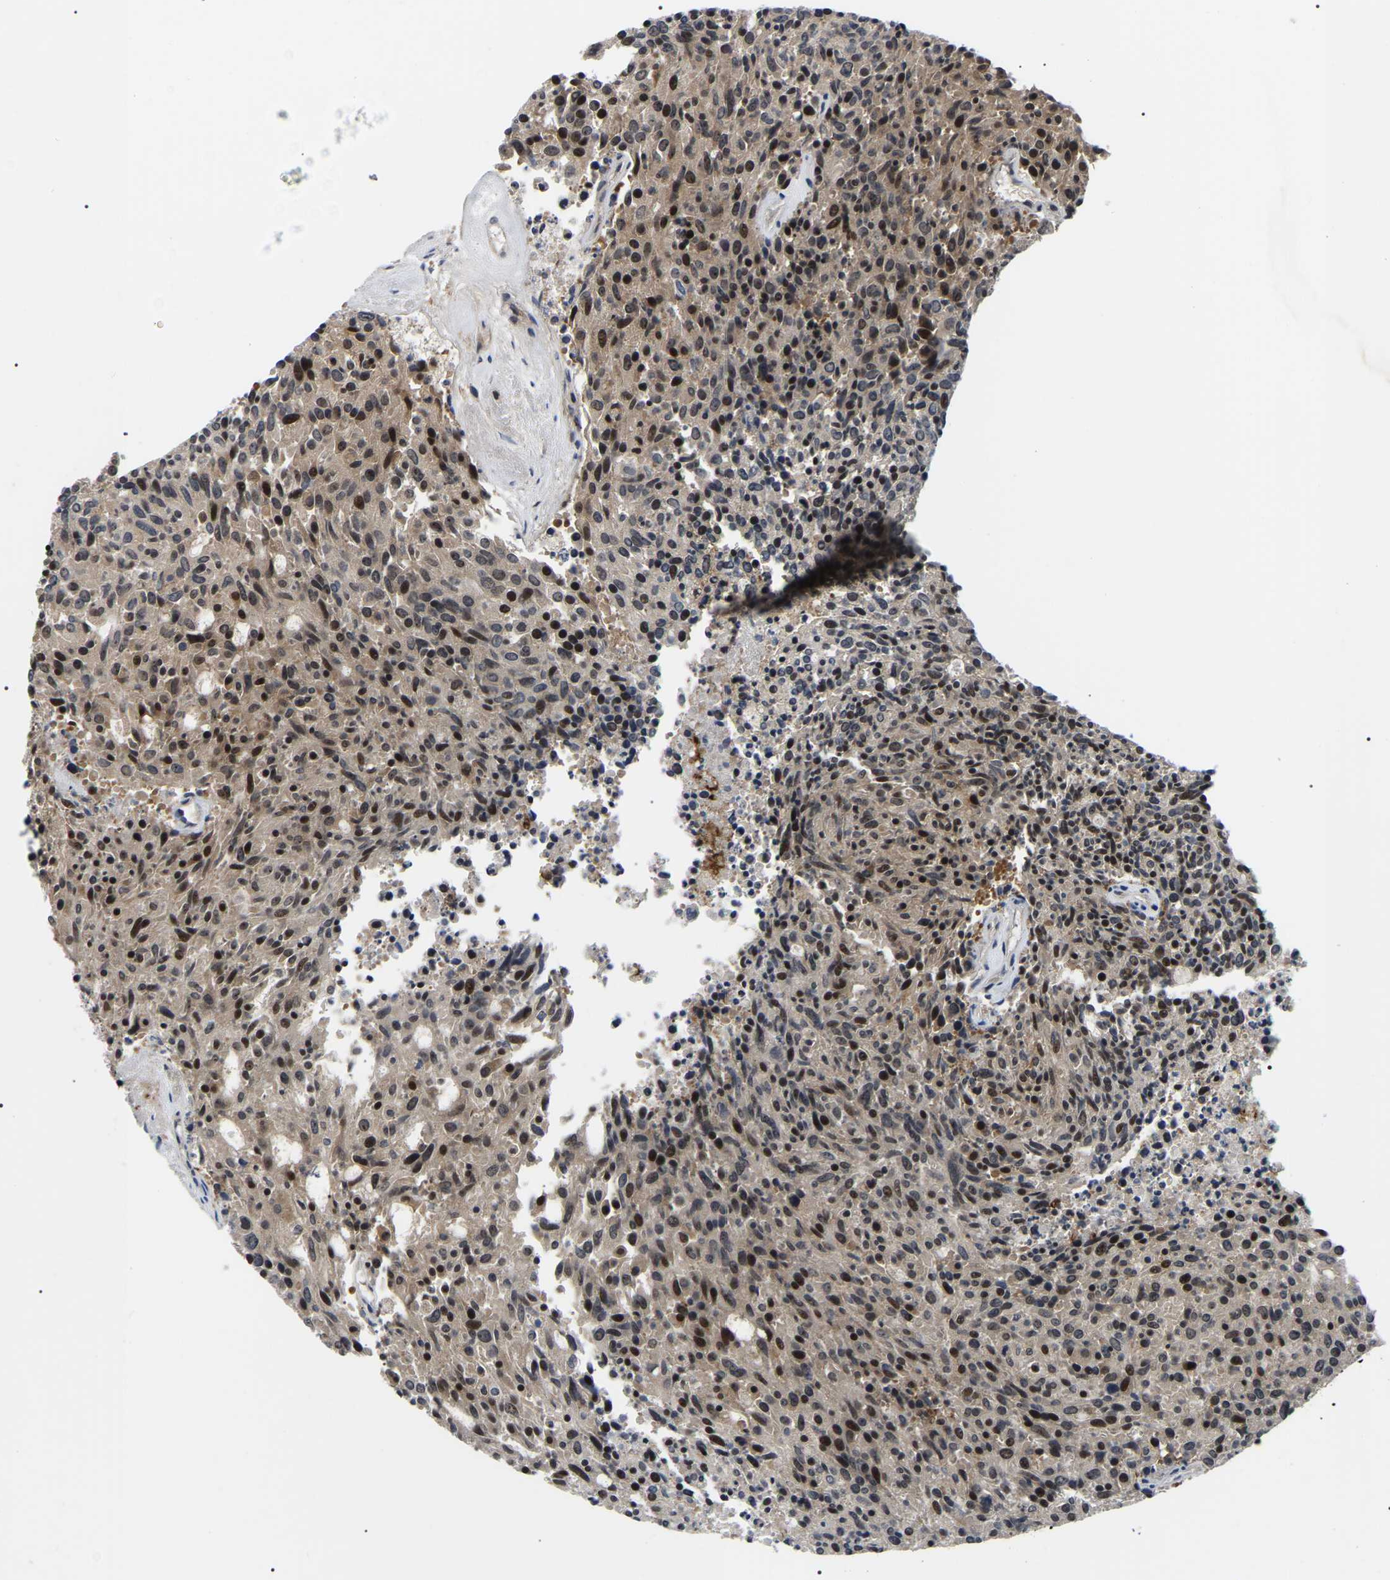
{"staining": {"intensity": "strong", "quantity": "25%-75%", "location": "nuclear"}, "tissue": "carcinoid", "cell_type": "Tumor cells", "image_type": "cancer", "snomed": [{"axis": "morphology", "description": "Carcinoid, malignant, NOS"}, {"axis": "topography", "description": "Pancreas"}], "caption": "A photomicrograph showing strong nuclear expression in approximately 25%-75% of tumor cells in carcinoid, as visualized by brown immunohistochemical staining.", "gene": "RRP1B", "patient": {"sex": "female", "age": 54}}